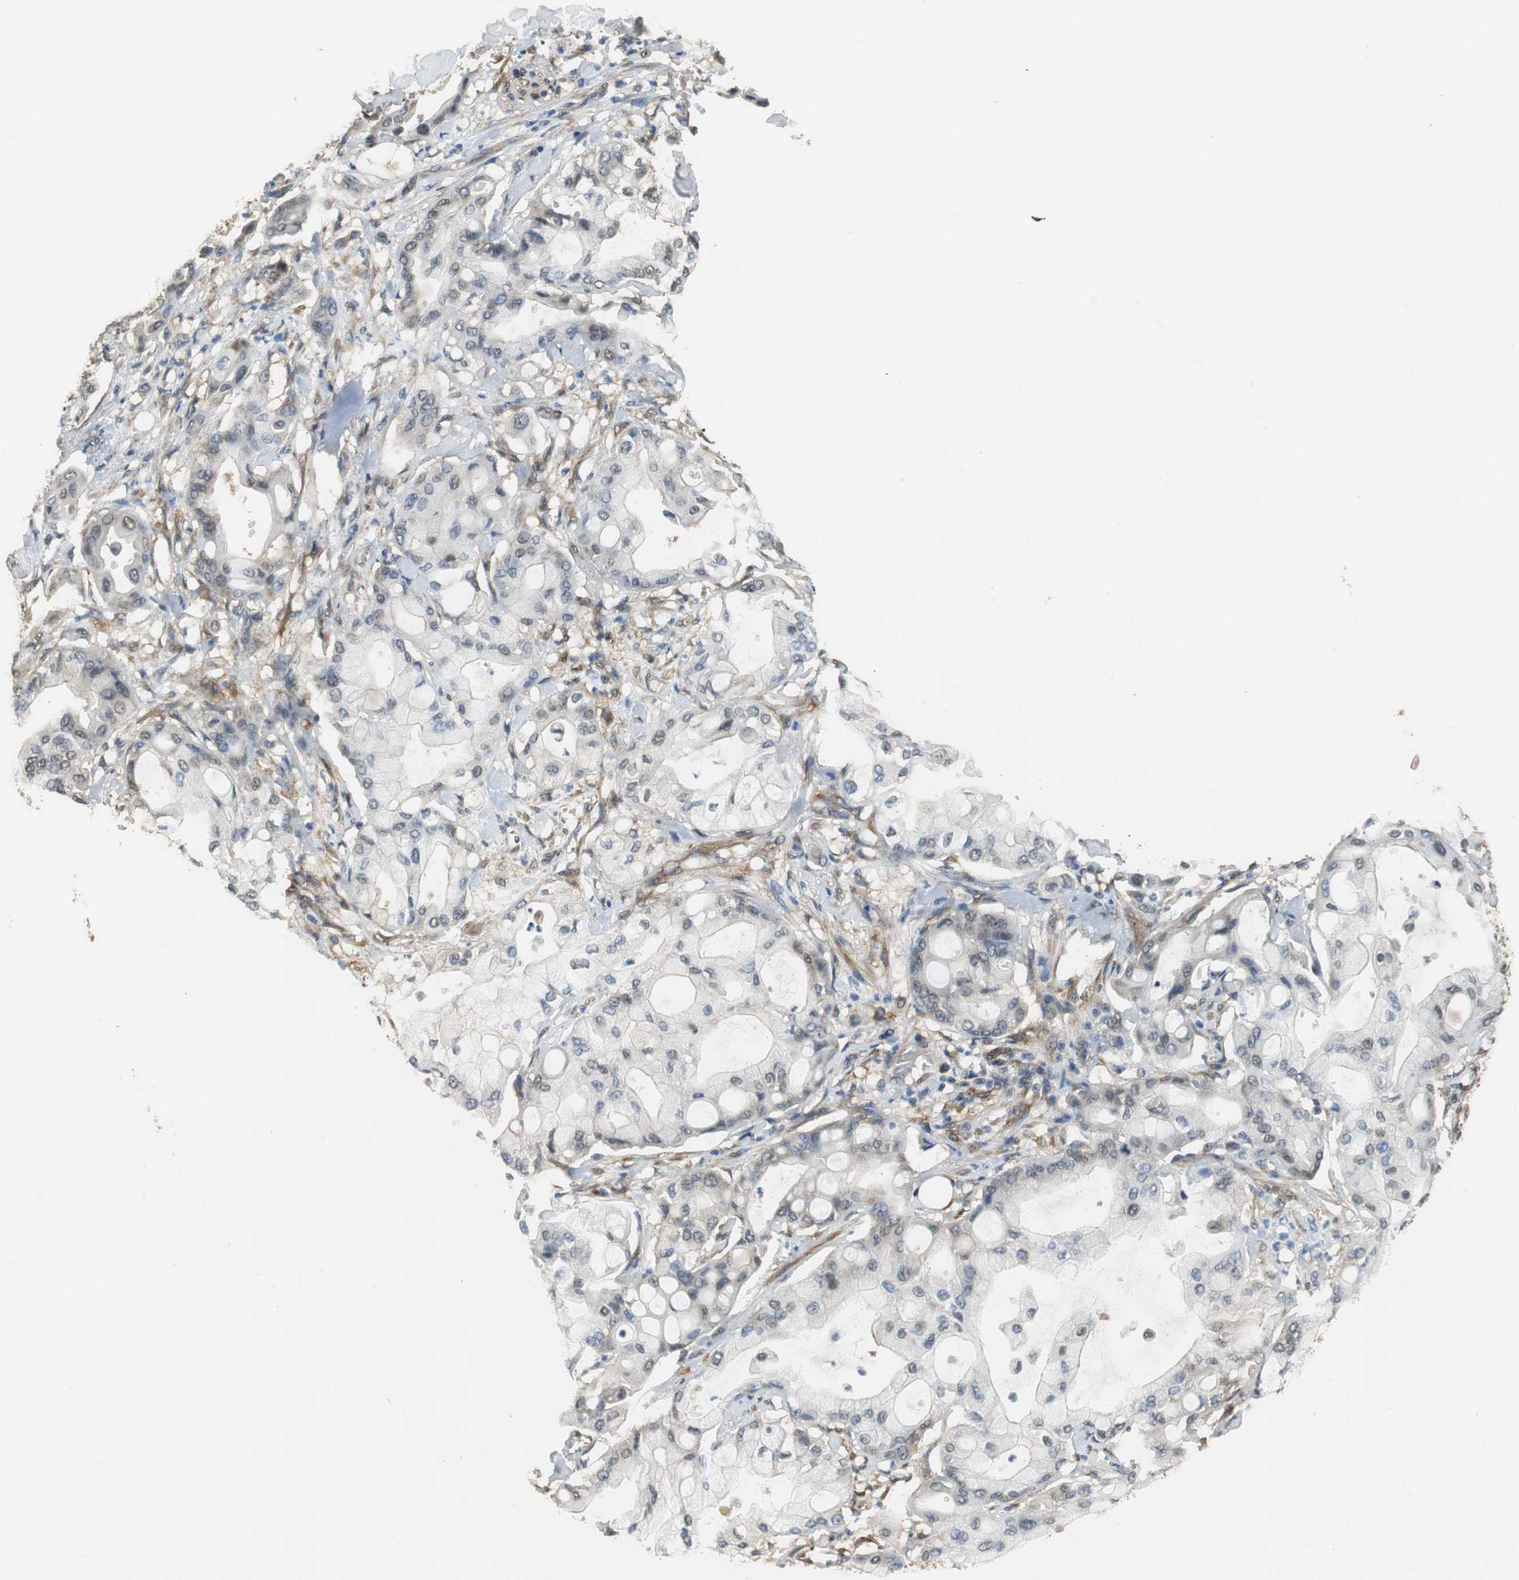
{"staining": {"intensity": "moderate", "quantity": "25%-75%", "location": "cytoplasmic/membranous,nuclear"}, "tissue": "pancreatic cancer", "cell_type": "Tumor cells", "image_type": "cancer", "snomed": [{"axis": "morphology", "description": "Adenocarcinoma, NOS"}, {"axis": "morphology", "description": "Adenocarcinoma, metastatic, NOS"}, {"axis": "topography", "description": "Lymph node"}, {"axis": "topography", "description": "Pancreas"}, {"axis": "topography", "description": "Duodenum"}], "caption": "The micrograph demonstrates immunohistochemical staining of pancreatic cancer. There is moderate cytoplasmic/membranous and nuclear positivity is present in approximately 25%-75% of tumor cells.", "gene": "UBQLN2", "patient": {"sex": "female", "age": 64}}